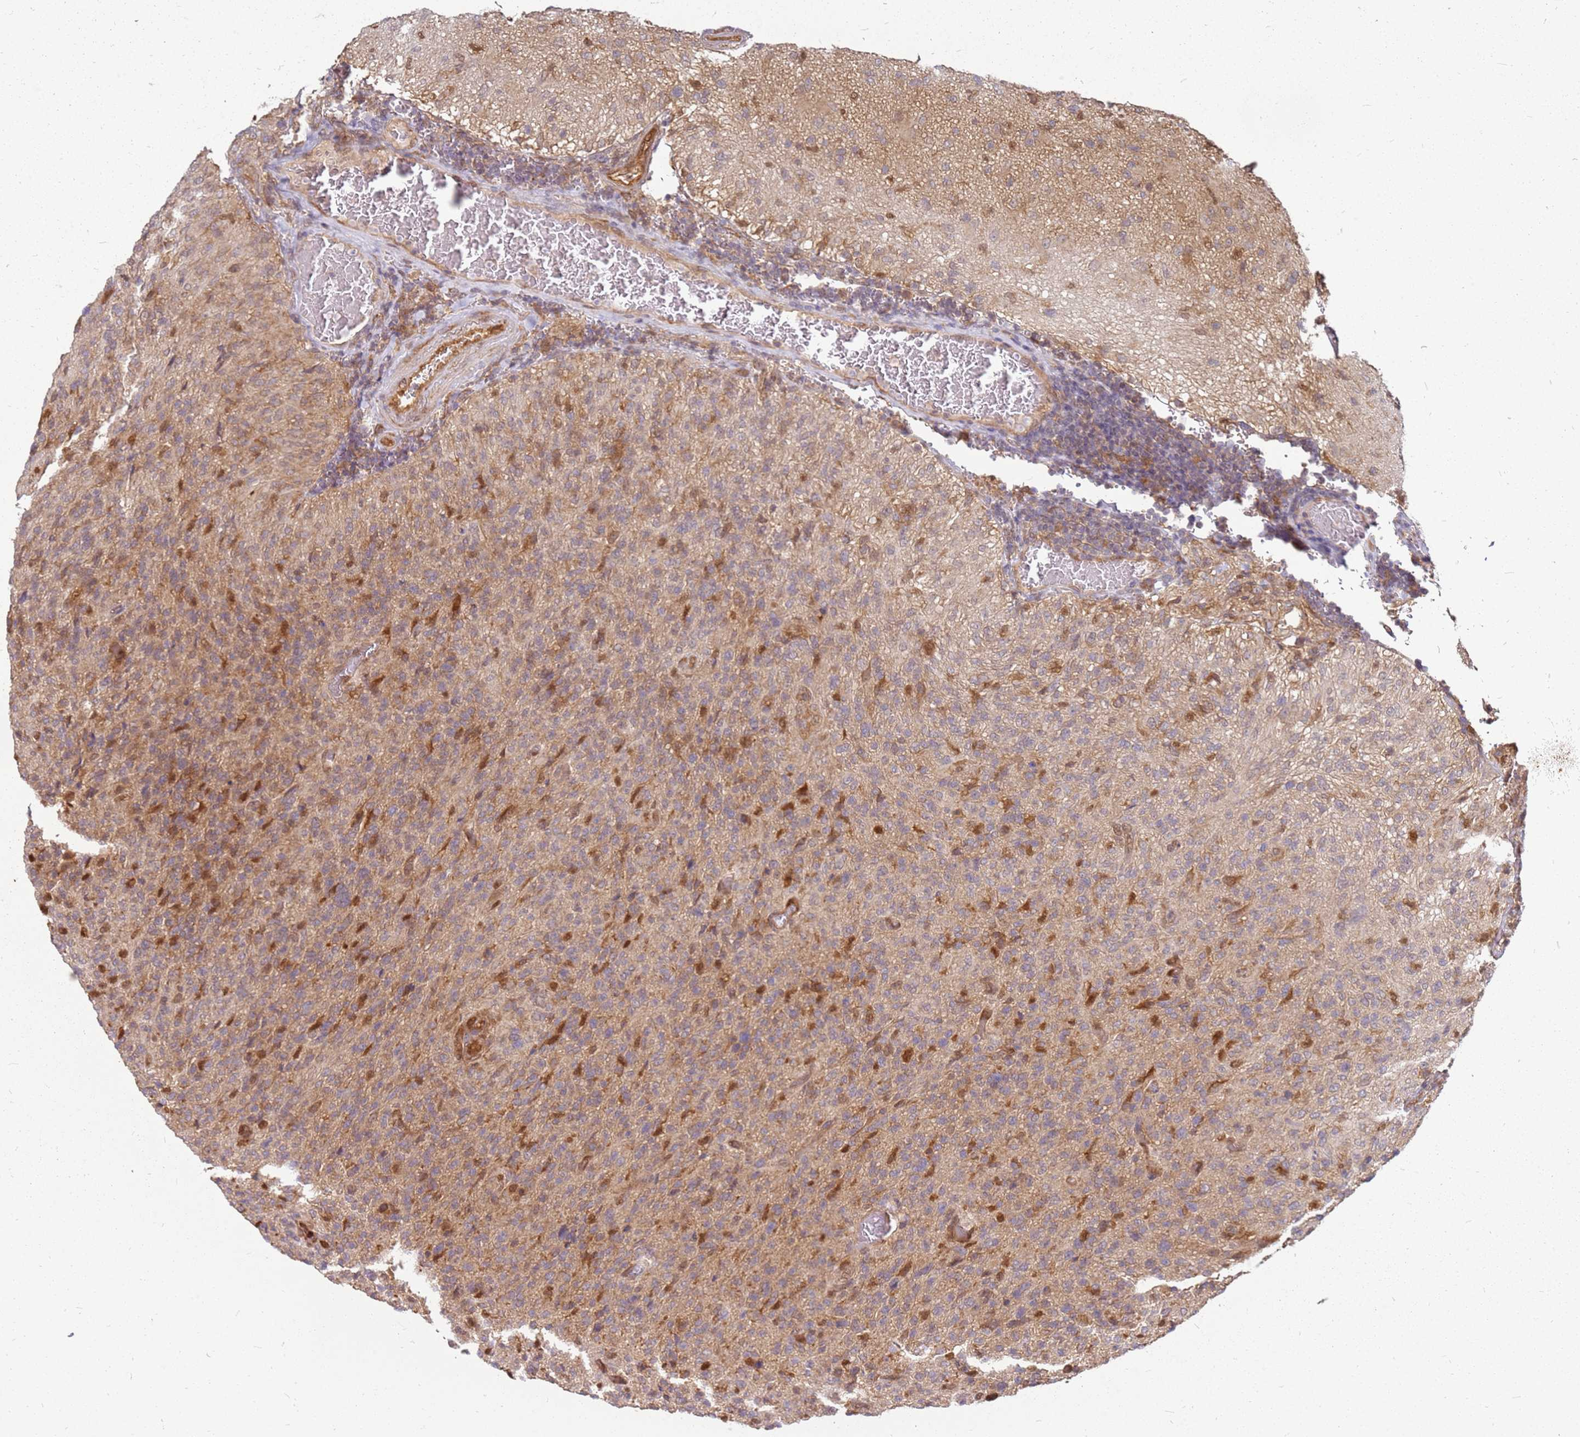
{"staining": {"intensity": "moderate", "quantity": ">75%", "location": "cytoplasmic/membranous"}, "tissue": "glioma", "cell_type": "Tumor cells", "image_type": "cancer", "snomed": [{"axis": "morphology", "description": "Glioma, malignant, High grade"}, {"axis": "topography", "description": "Brain"}], "caption": "Approximately >75% of tumor cells in human glioma exhibit moderate cytoplasmic/membranous protein expression as visualized by brown immunohistochemical staining.", "gene": "NUDT14", "patient": {"sex": "female", "age": 57}}